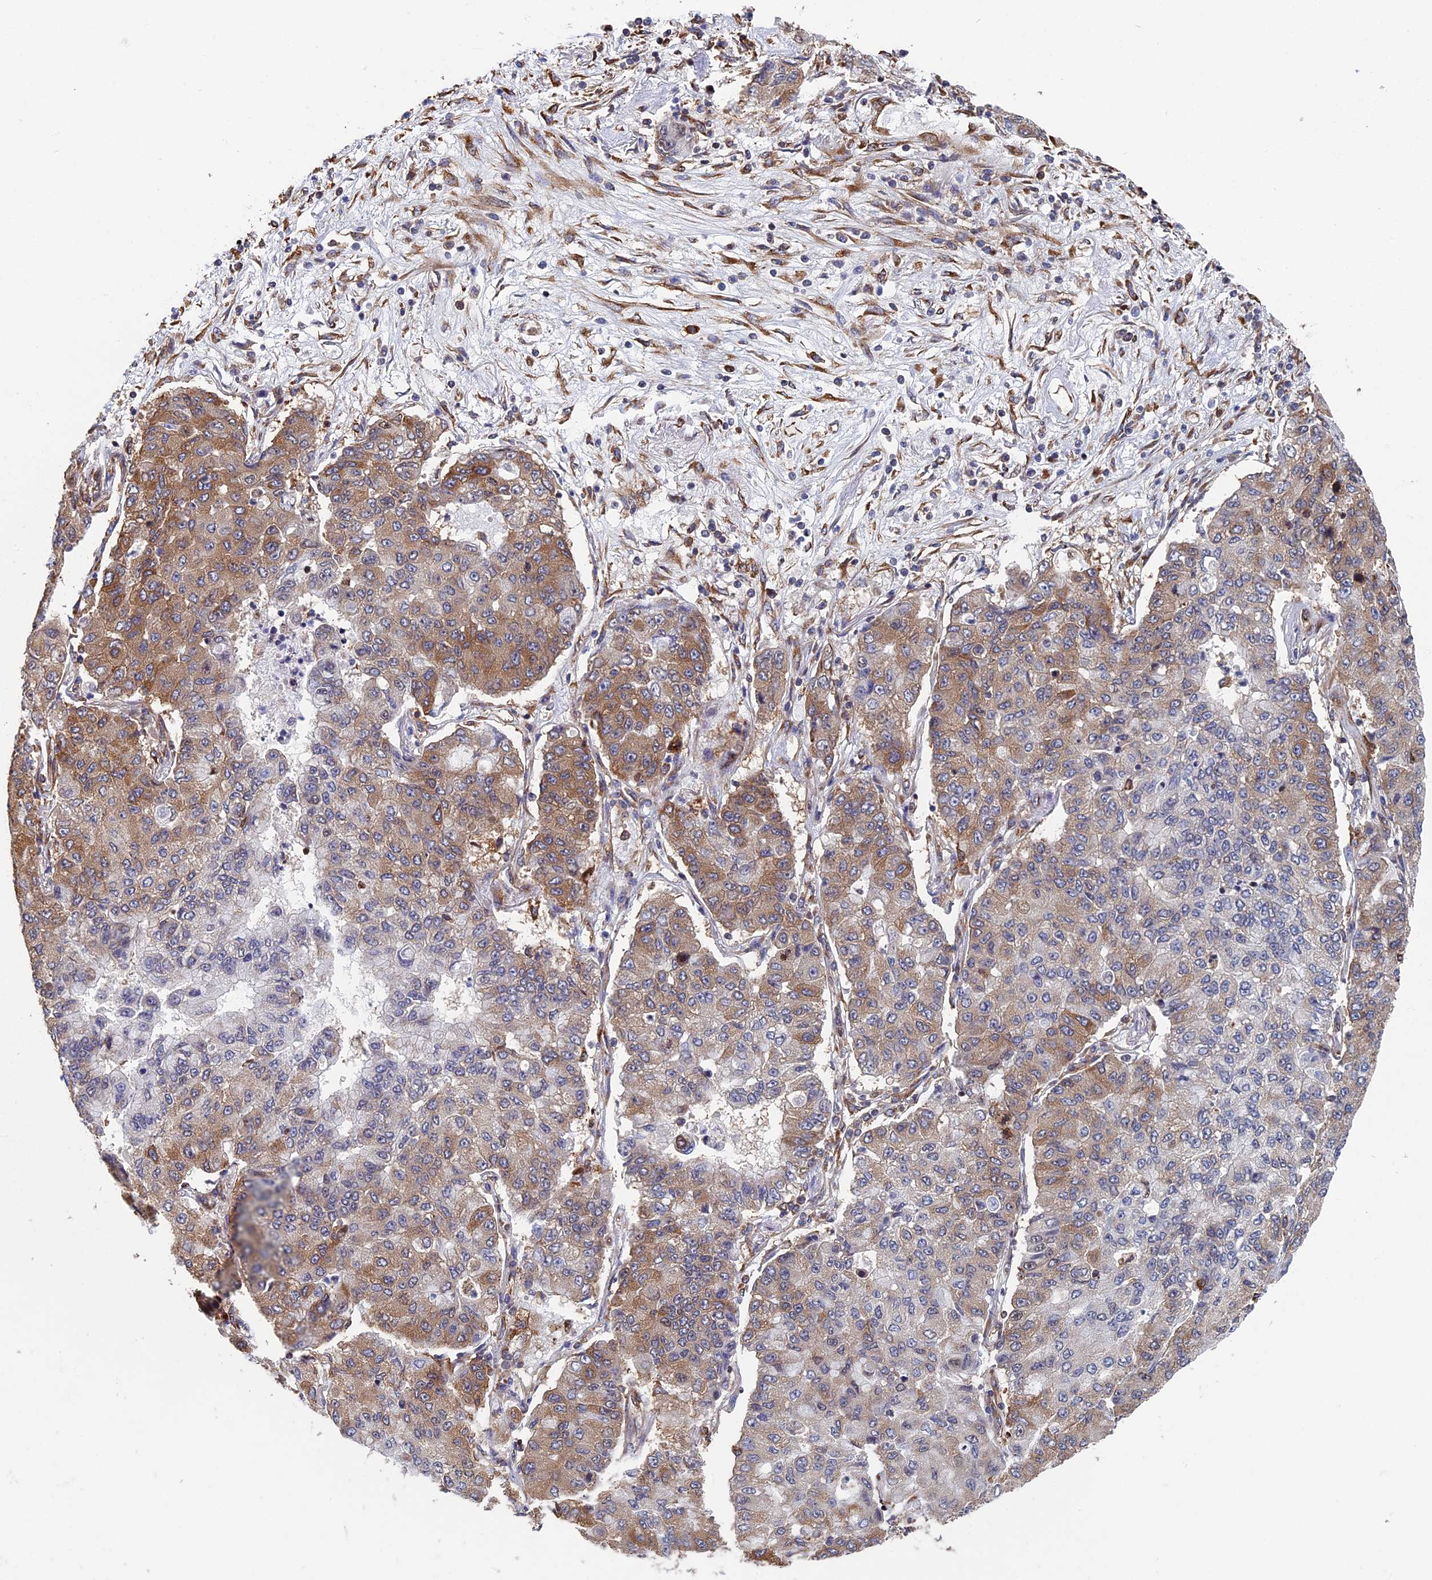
{"staining": {"intensity": "moderate", "quantity": "25%-75%", "location": "cytoplasmic/membranous"}, "tissue": "lung cancer", "cell_type": "Tumor cells", "image_type": "cancer", "snomed": [{"axis": "morphology", "description": "Squamous cell carcinoma, NOS"}, {"axis": "topography", "description": "Lung"}], "caption": "A medium amount of moderate cytoplasmic/membranous positivity is seen in about 25%-75% of tumor cells in lung cancer tissue. (Stains: DAB in brown, nuclei in blue, Microscopy: brightfield microscopy at high magnification).", "gene": "YBX1", "patient": {"sex": "male", "age": 74}}